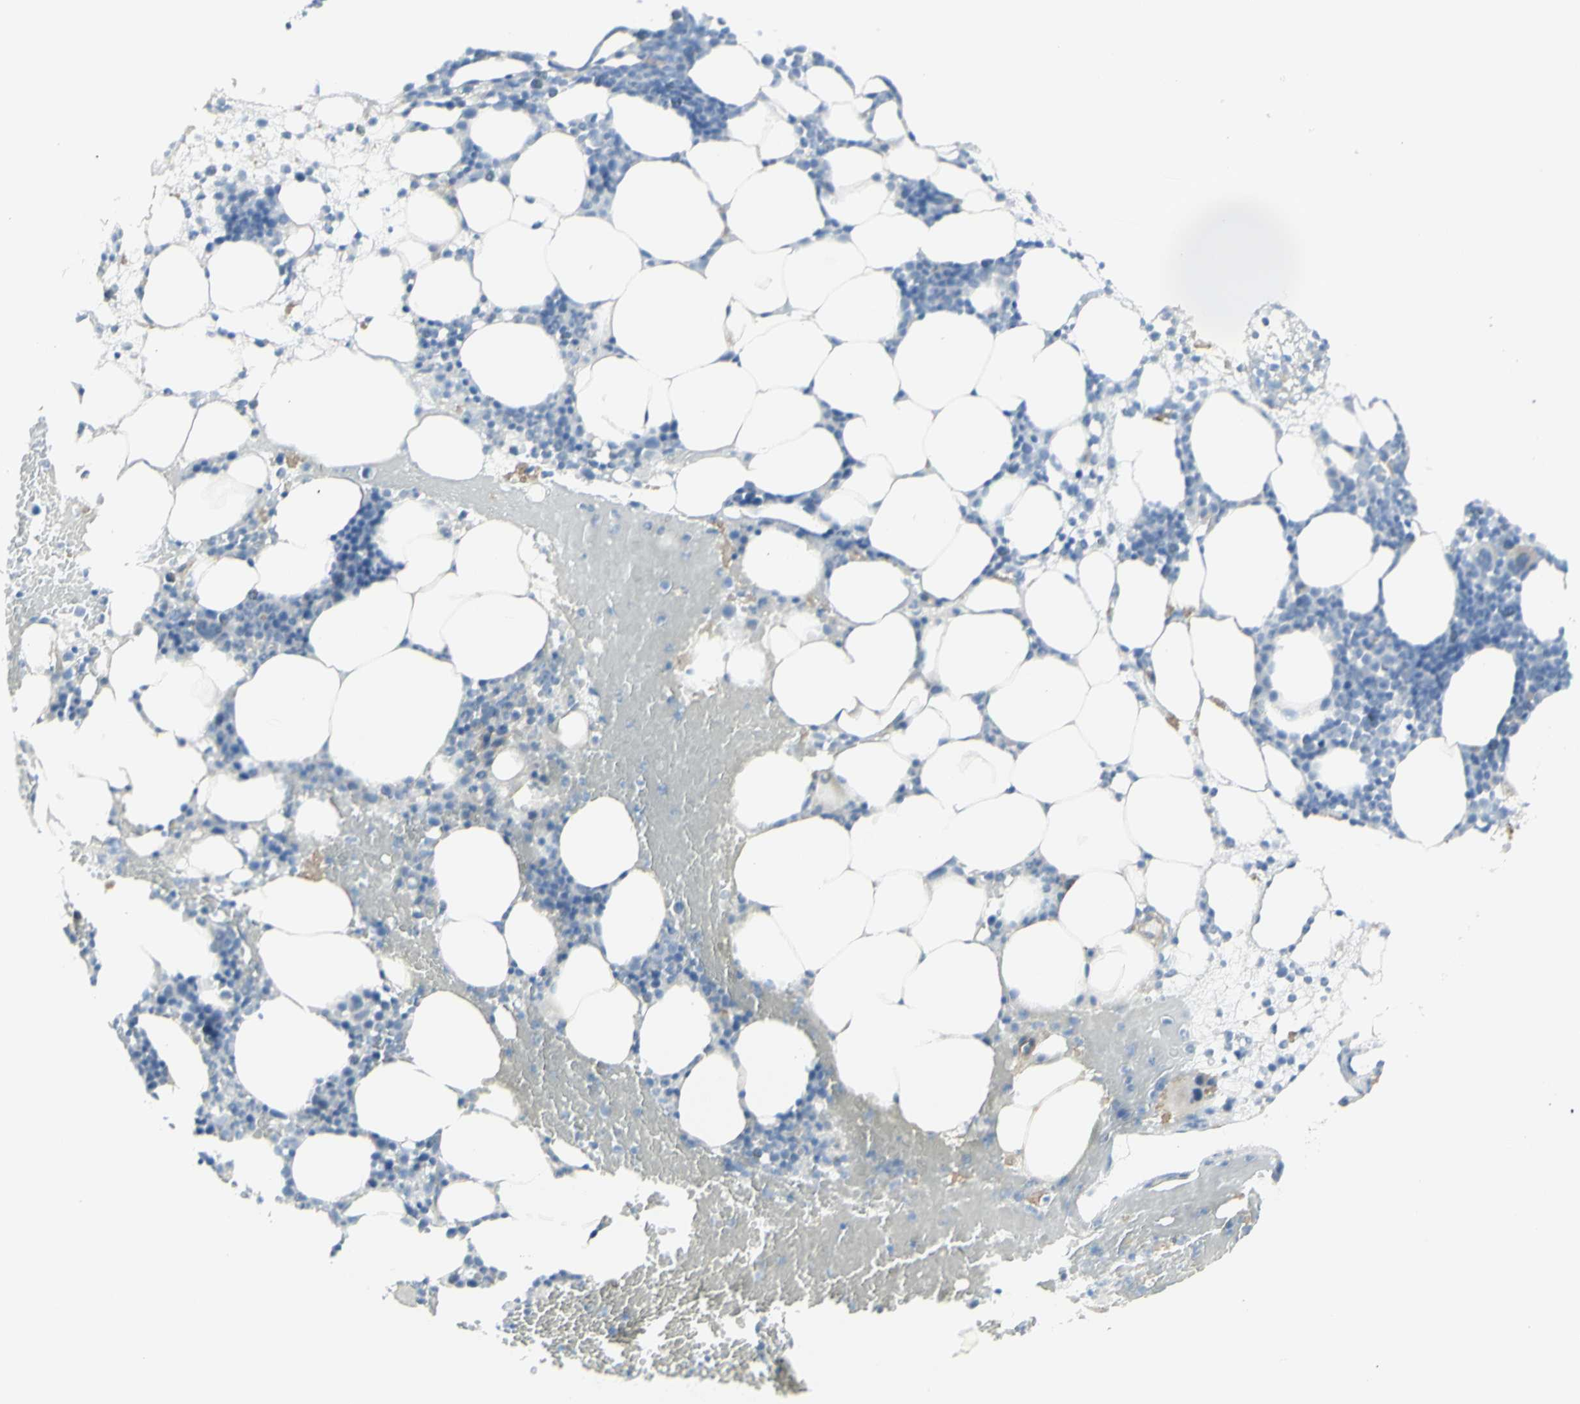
{"staining": {"intensity": "moderate", "quantity": "<25%", "location": "cytoplasmic/membranous"}, "tissue": "bone marrow", "cell_type": "Hematopoietic cells", "image_type": "normal", "snomed": [{"axis": "morphology", "description": "Normal tissue, NOS"}, {"axis": "morphology", "description": "Inflammation, NOS"}, {"axis": "topography", "description": "Bone marrow"}], "caption": "Immunohistochemistry (IHC) of unremarkable bone marrow demonstrates low levels of moderate cytoplasmic/membranous positivity in approximately <25% of hematopoietic cells.", "gene": "NDST4", "patient": {"sex": "female", "age": 79}}